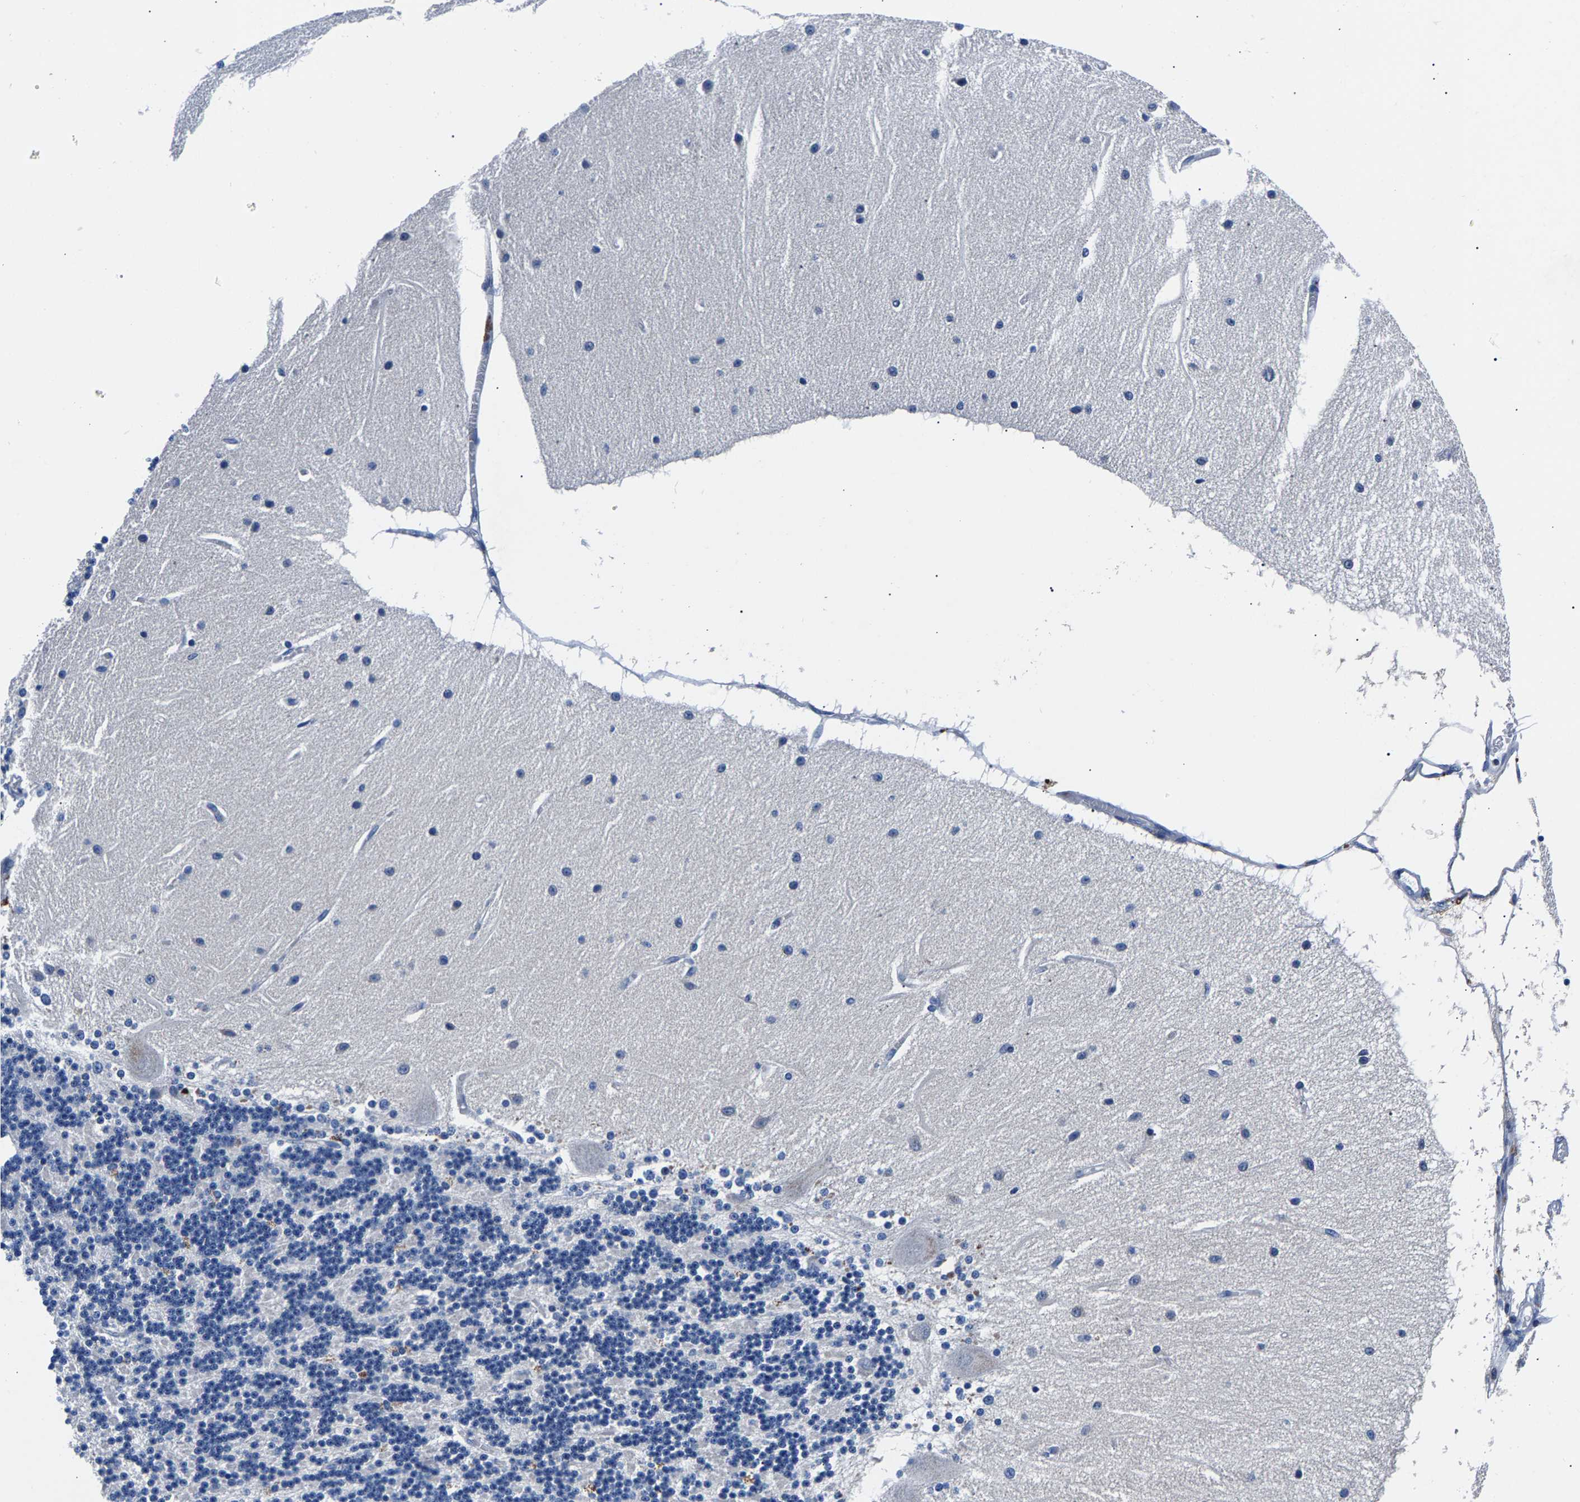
{"staining": {"intensity": "negative", "quantity": "none", "location": "none"}, "tissue": "cerebellum", "cell_type": "Cells in granular layer", "image_type": "normal", "snomed": [{"axis": "morphology", "description": "Normal tissue, NOS"}, {"axis": "topography", "description": "Cerebellum"}], "caption": "Protein analysis of benign cerebellum displays no significant expression in cells in granular layer.", "gene": "PHF24", "patient": {"sex": "female", "age": 54}}